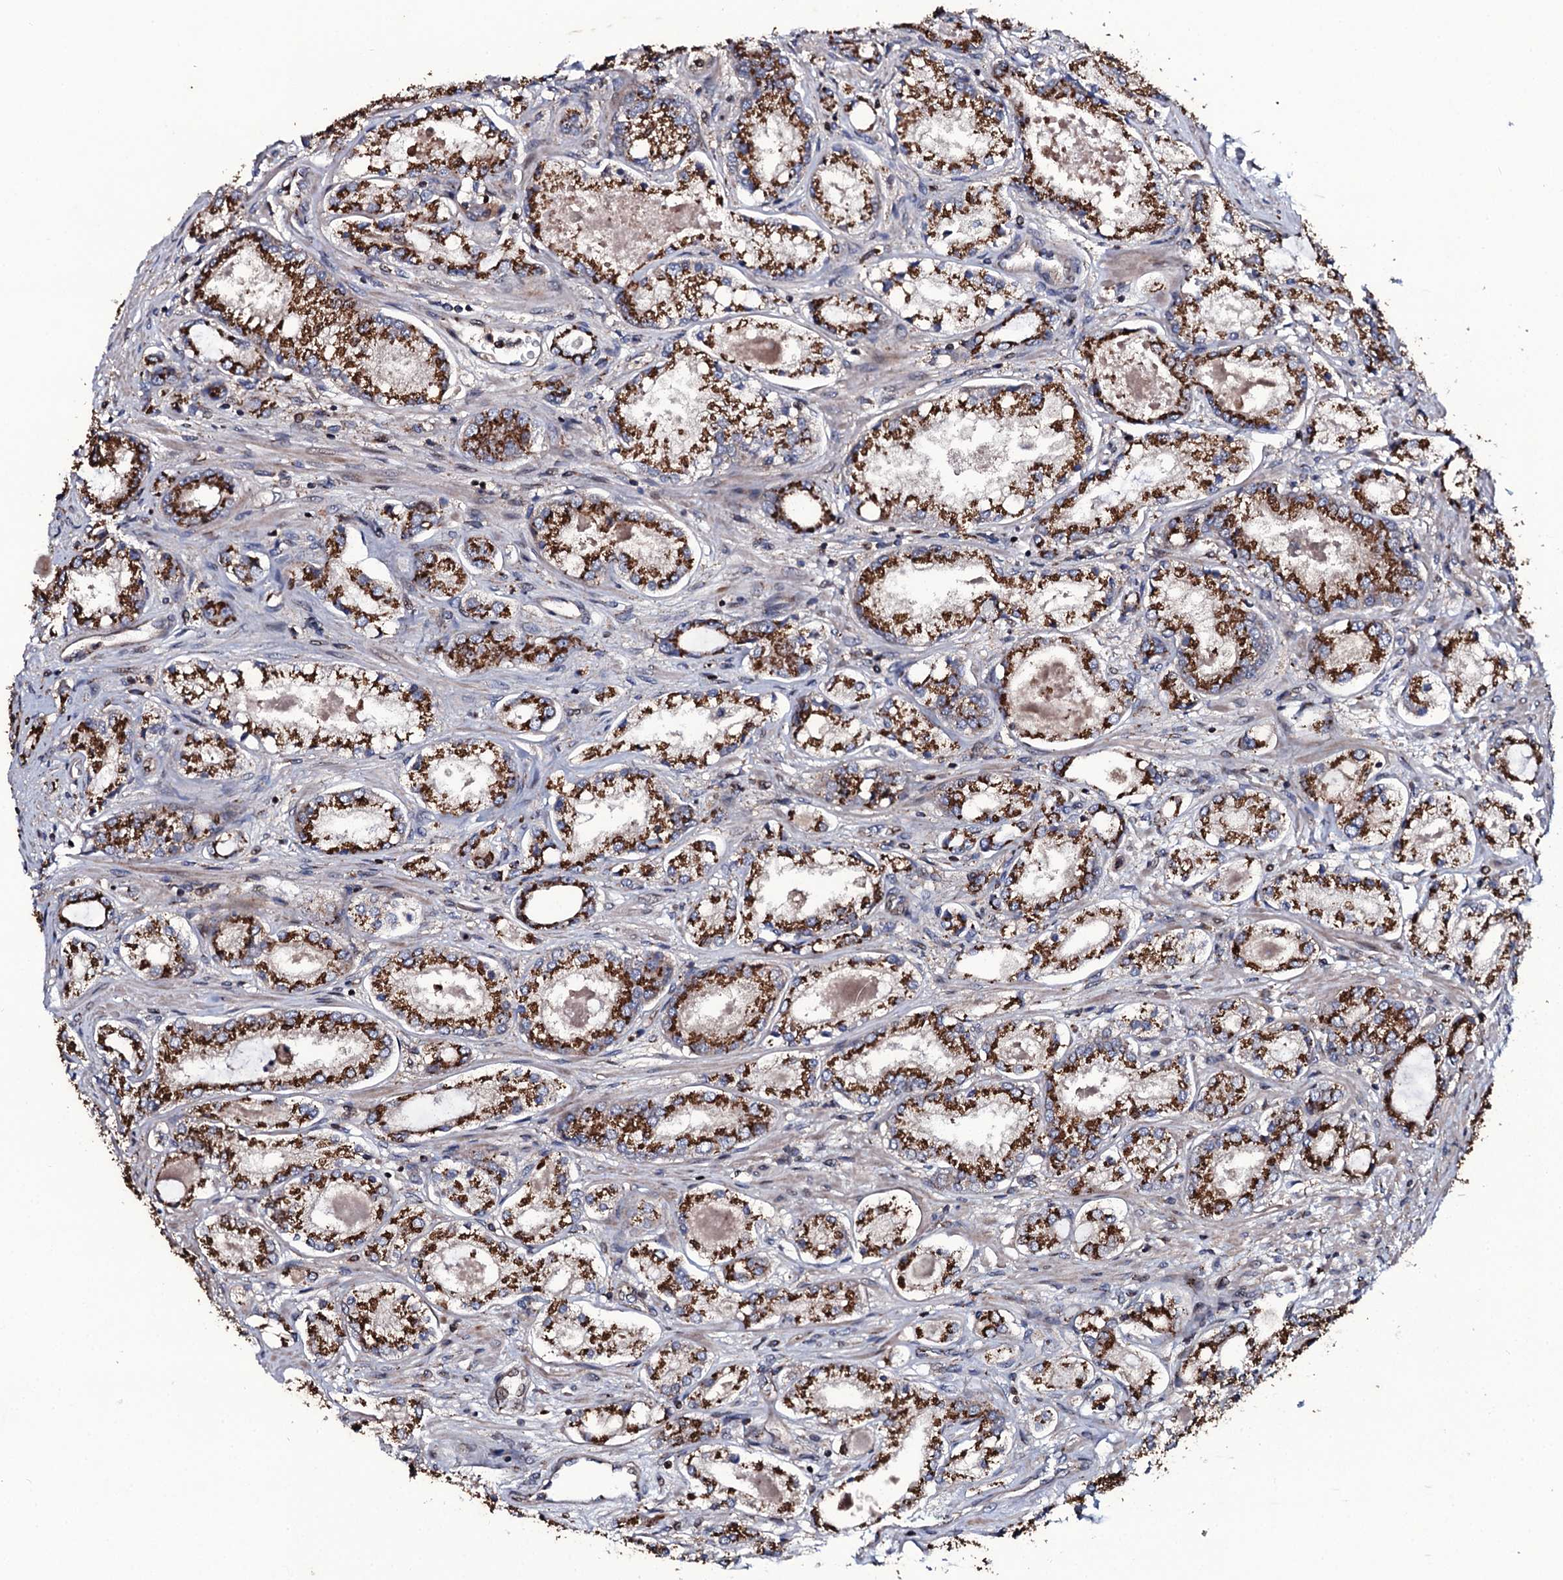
{"staining": {"intensity": "strong", "quantity": ">75%", "location": "cytoplasmic/membranous"}, "tissue": "prostate cancer", "cell_type": "Tumor cells", "image_type": "cancer", "snomed": [{"axis": "morphology", "description": "Adenocarcinoma, Low grade"}, {"axis": "topography", "description": "Prostate"}], "caption": "An IHC photomicrograph of tumor tissue is shown. Protein staining in brown shows strong cytoplasmic/membranous positivity in prostate cancer within tumor cells.", "gene": "PLET1", "patient": {"sex": "male", "age": 68}}